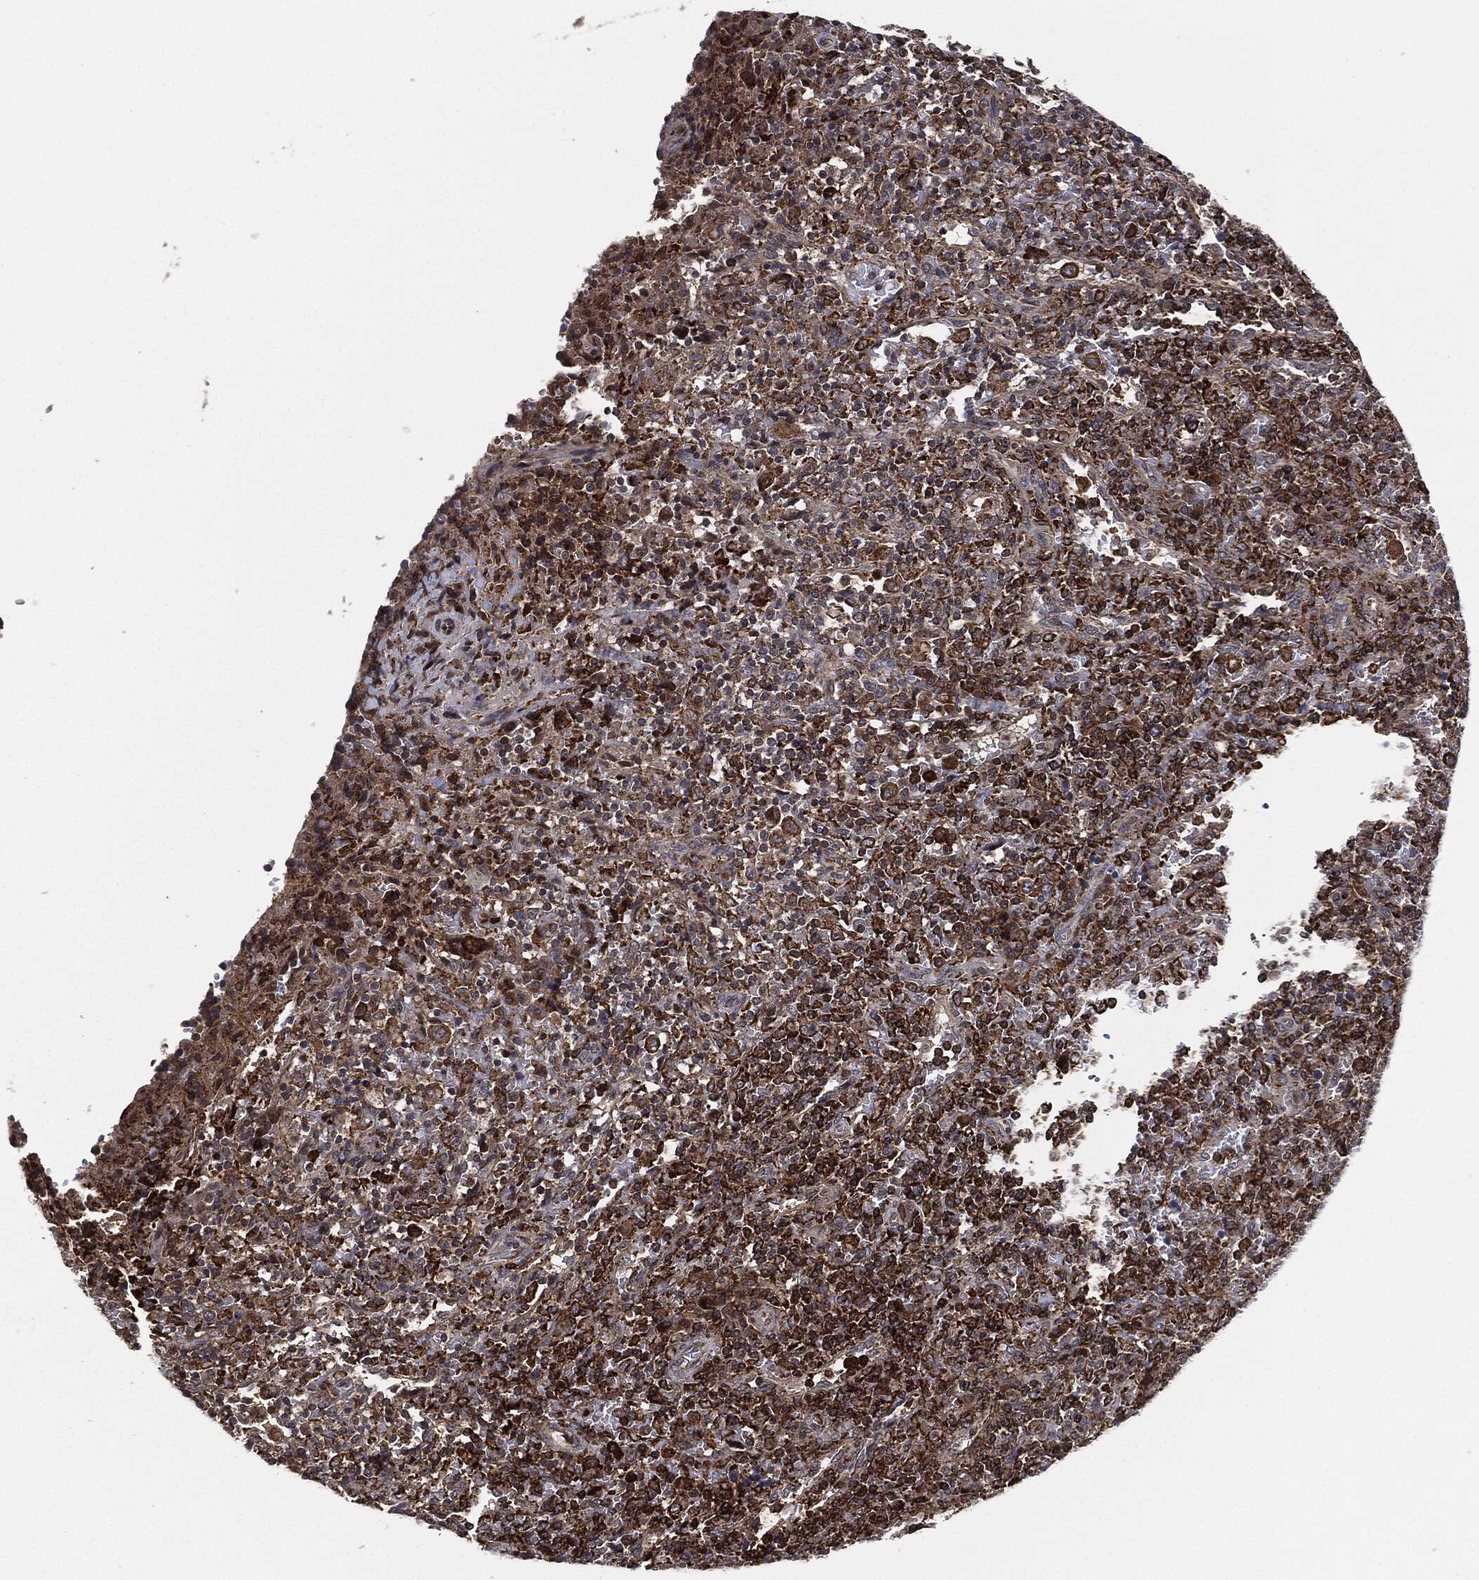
{"staining": {"intensity": "strong", "quantity": ">75%", "location": "cytoplasmic/membranous"}, "tissue": "lymphoma", "cell_type": "Tumor cells", "image_type": "cancer", "snomed": [{"axis": "morphology", "description": "Malignant lymphoma, non-Hodgkin's type, Low grade"}, {"axis": "topography", "description": "Spleen"}], "caption": "Immunohistochemistry (IHC) (DAB (3,3'-diaminobenzidine)) staining of lymphoma reveals strong cytoplasmic/membranous protein positivity in about >75% of tumor cells.", "gene": "UBR1", "patient": {"sex": "male", "age": 62}}